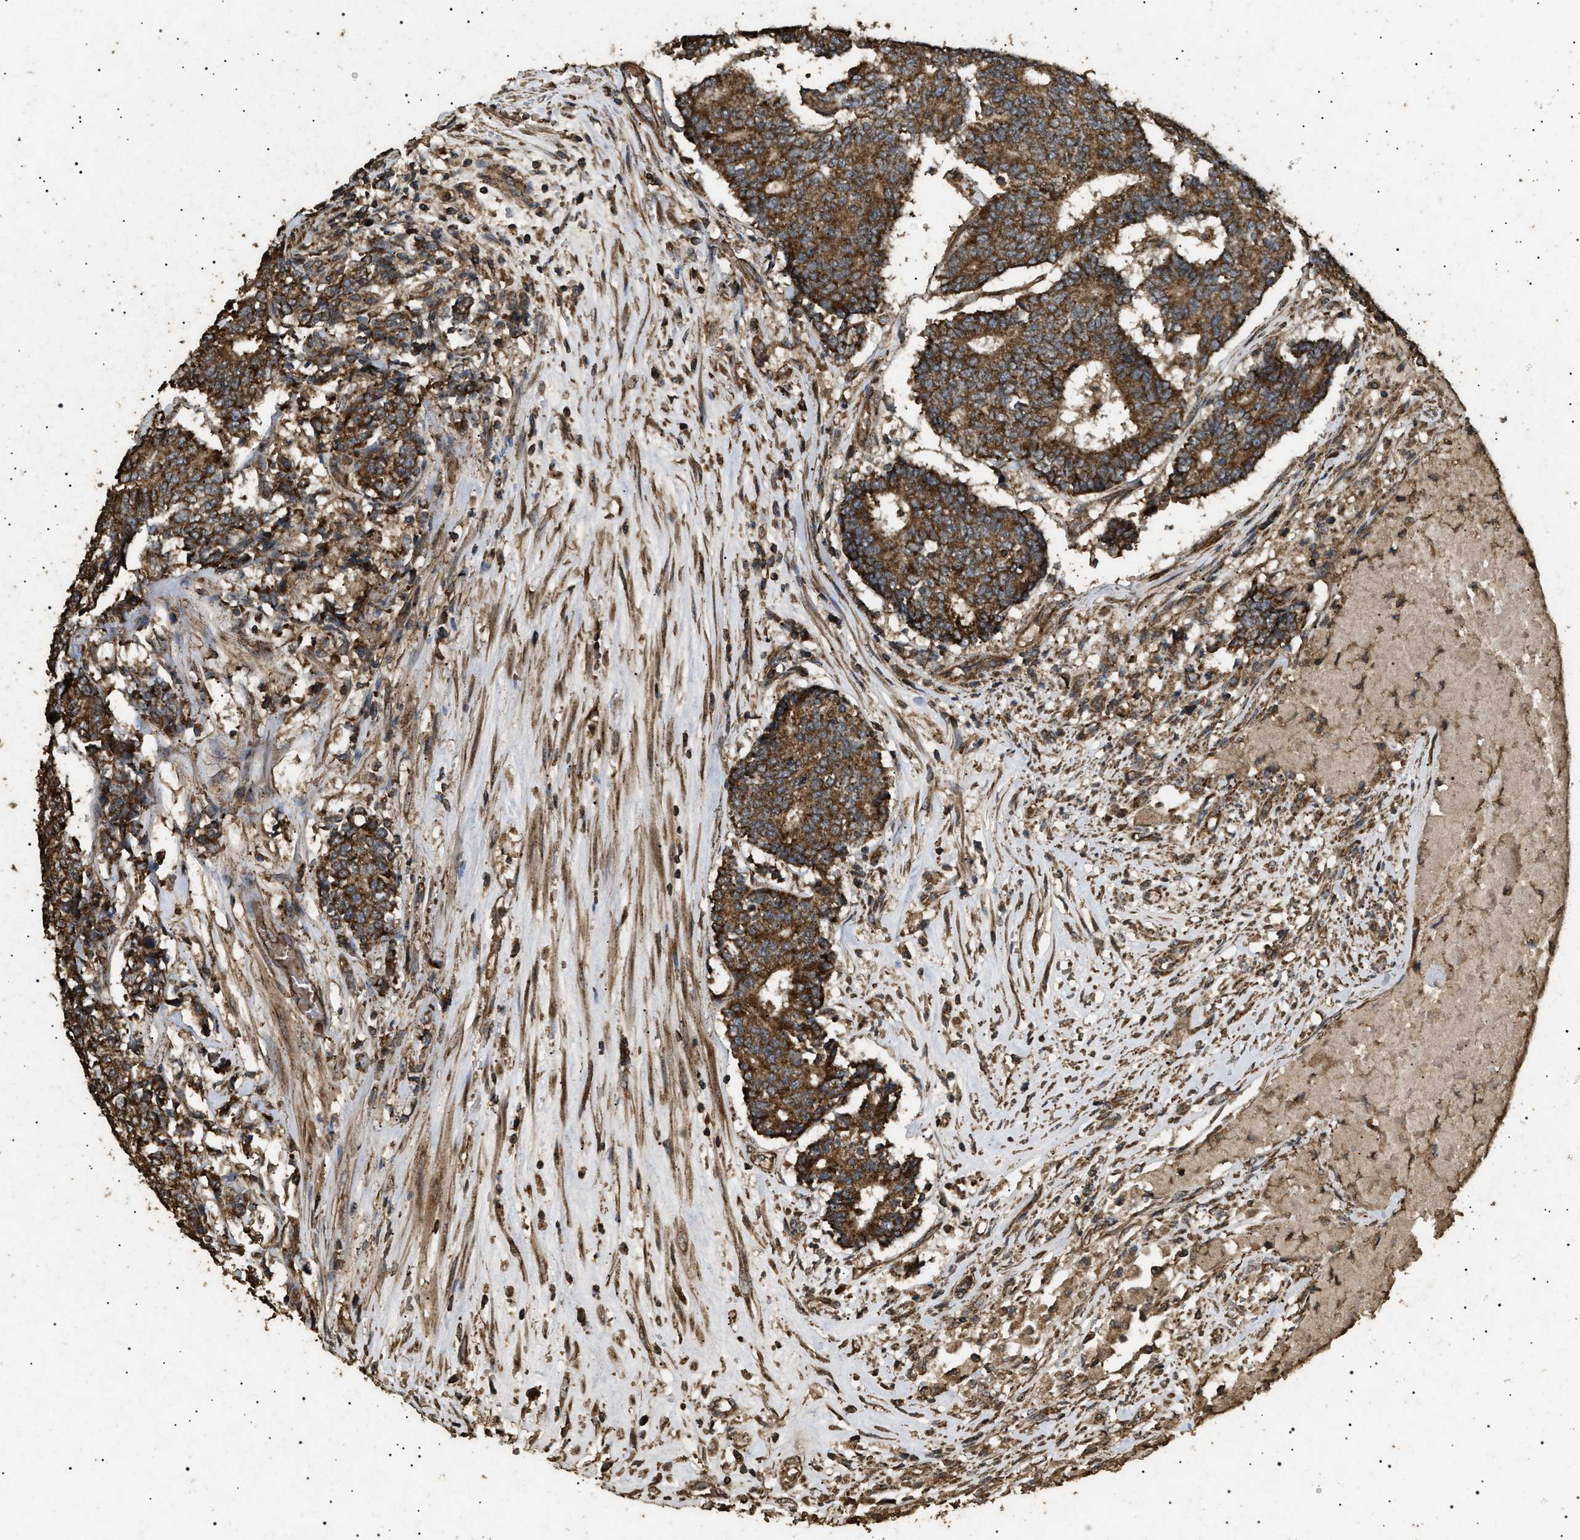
{"staining": {"intensity": "strong", "quantity": ">75%", "location": "cytoplasmic/membranous"}, "tissue": "prostate cancer", "cell_type": "Tumor cells", "image_type": "cancer", "snomed": [{"axis": "morphology", "description": "Normal tissue, NOS"}, {"axis": "morphology", "description": "Adenocarcinoma, High grade"}, {"axis": "topography", "description": "Prostate"}, {"axis": "topography", "description": "Seminal veicle"}], "caption": "Tumor cells display strong cytoplasmic/membranous staining in approximately >75% of cells in prostate cancer. (brown staining indicates protein expression, while blue staining denotes nuclei).", "gene": "CYRIA", "patient": {"sex": "male", "age": 55}}